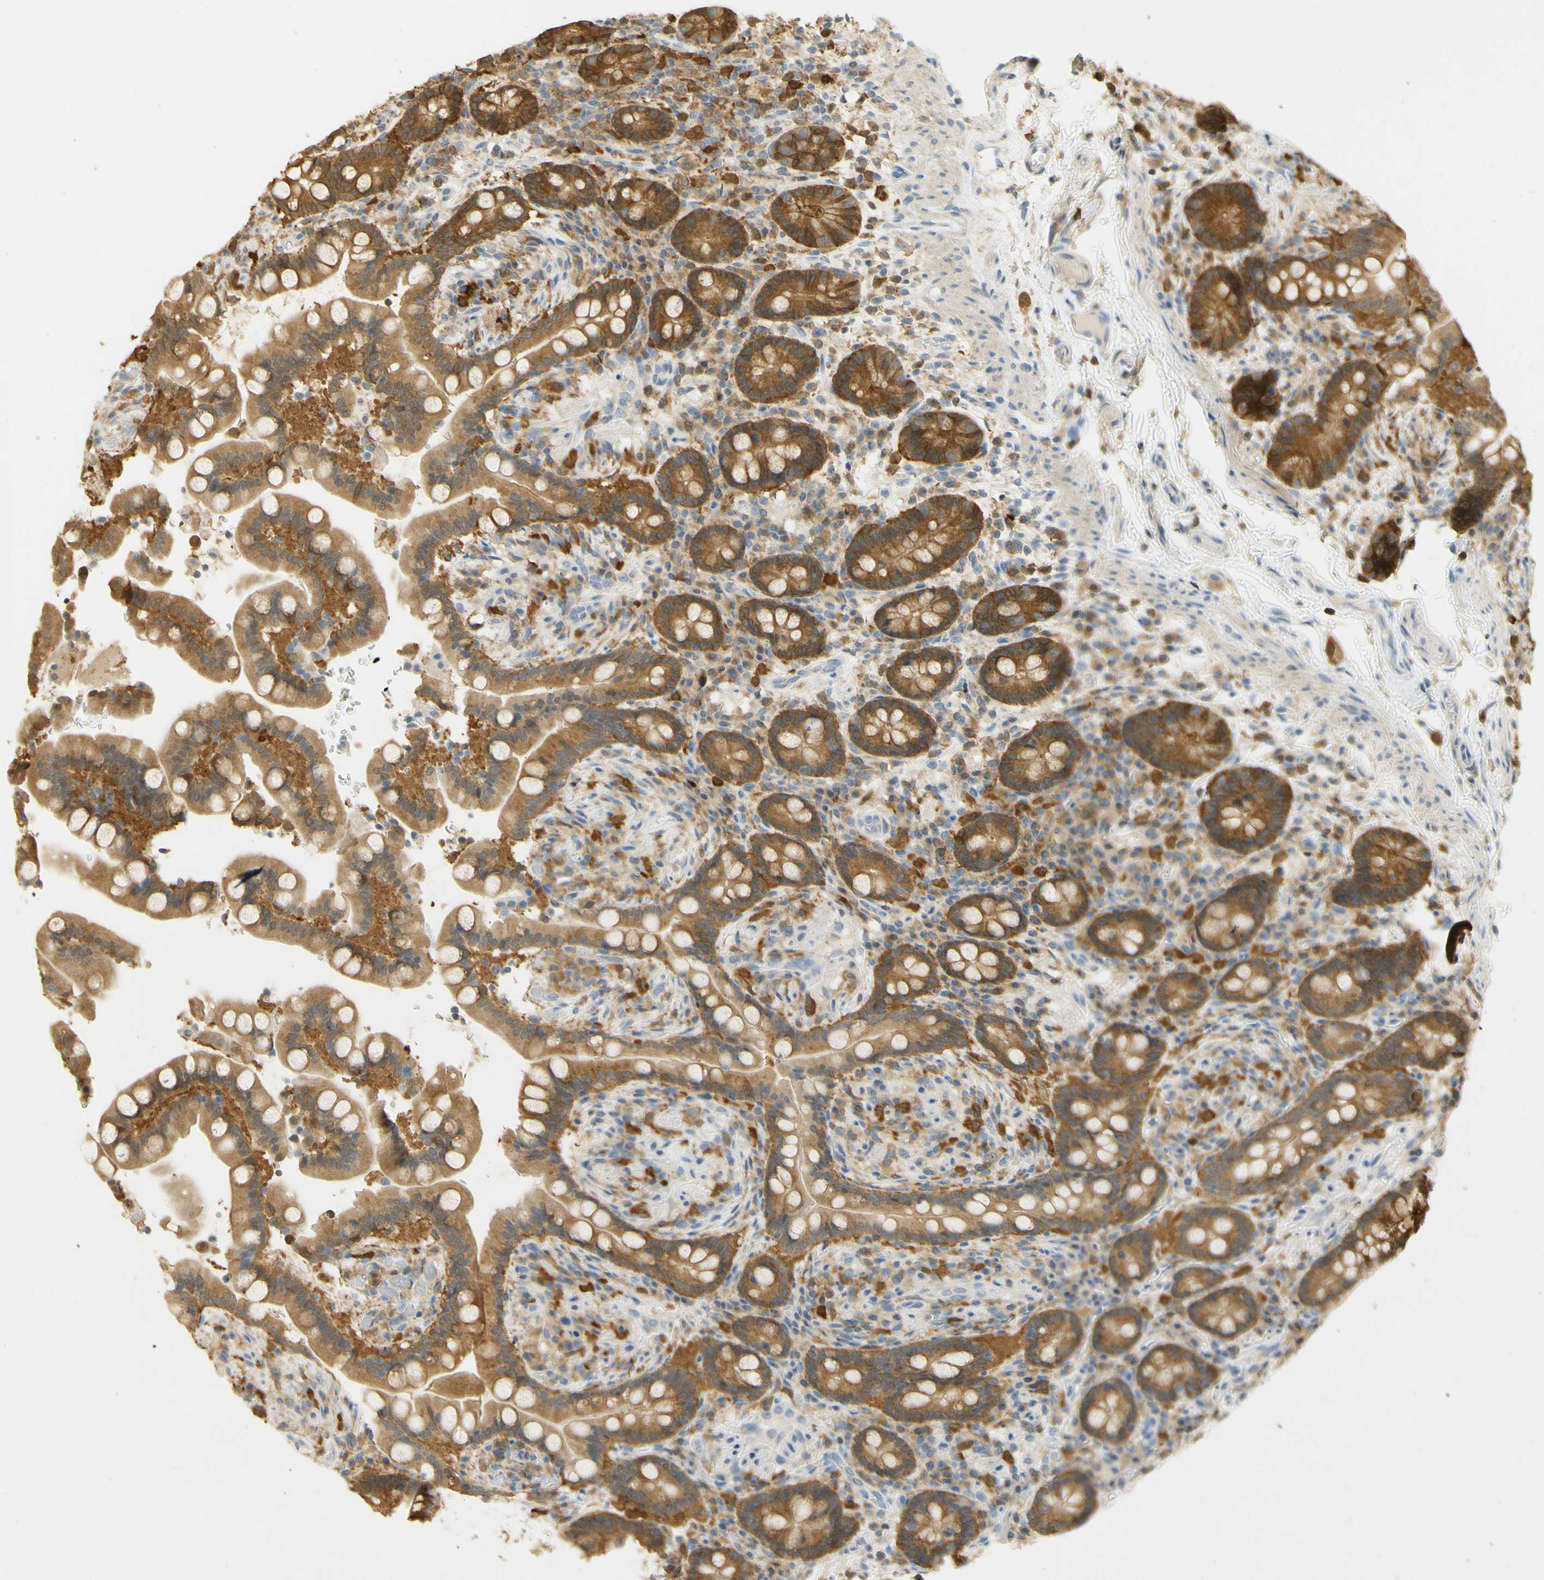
{"staining": {"intensity": "negative", "quantity": "none", "location": "none"}, "tissue": "colon", "cell_type": "Endothelial cells", "image_type": "normal", "snomed": [{"axis": "morphology", "description": "Normal tissue, NOS"}, {"axis": "topography", "description": "Colon"}], "caption": "The image exhibits no significant positivity in endothelial cells of colon.", "gene": "PAK1", "patient": {"sex": "male", "age": 73}}